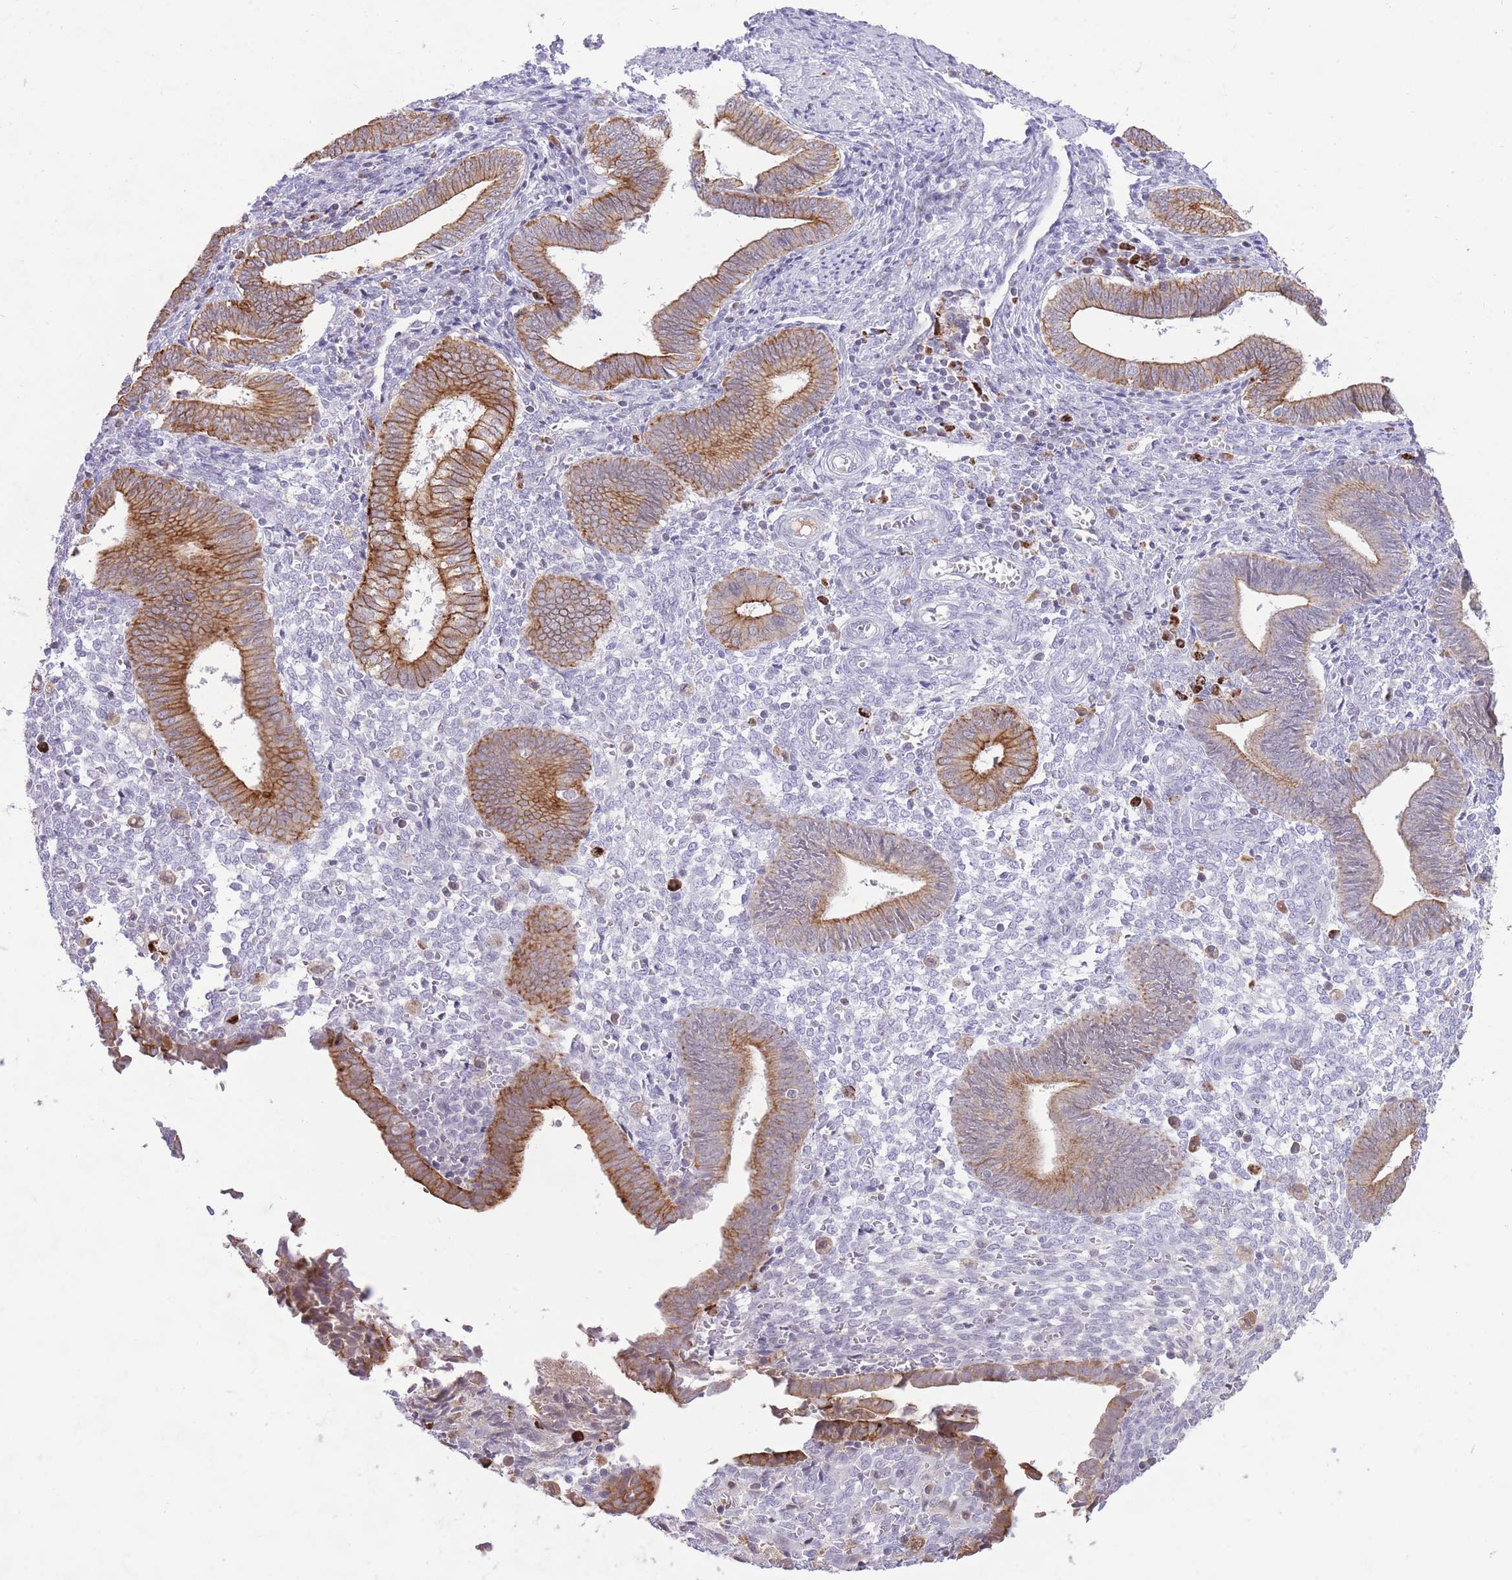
{"staining": {"intensity": "negative", "quantity": "none", "location": "none"}, "tissue": "endometrium", "cell_type": "Cells in endometrial stroma", "image_type": "normal", "snomed": [{"axis": "morphology", "description": "Normal tissue, NOS"}, {"axis": "topography", "description": "Other"}, {"axis": "topography", "description": "Endometrium"}], "caption": "This is an immunohistochemistry (IHC) photomicrograph of normal endometrium. There is no positivity in cells in endometrial stroma.", "gene": "MEIS3", "patient": {"sex": "female", "age": 44}}